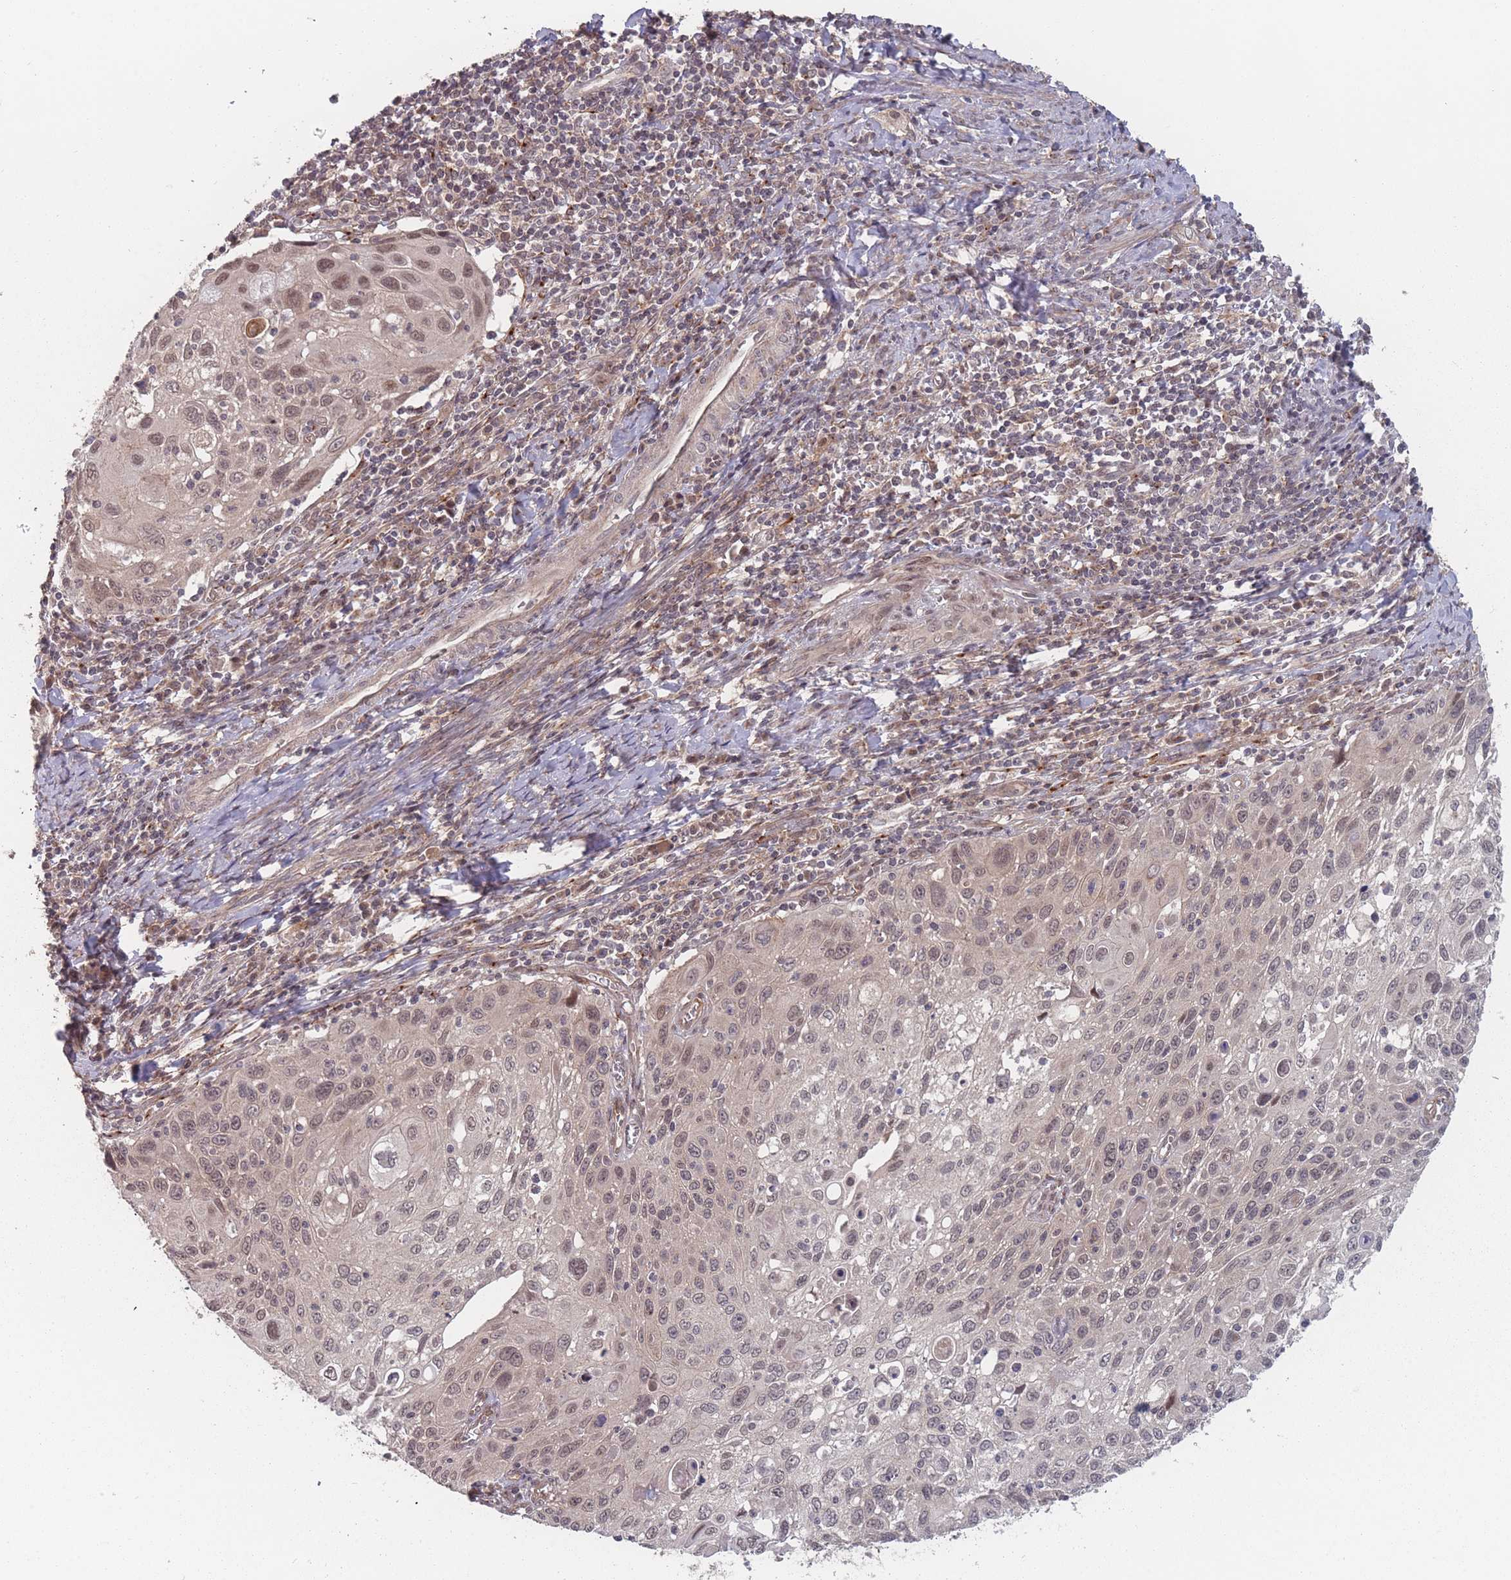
{"staining": {"intensity": "weak", "quantity": "25%-75%", "location": "nuclear"}, "tissue": "cervical cancer", "cell_type": "Tumor cells", "image_type": "cancer", "snomed": [{"axis": "morphology", "description": "Squamous cell carcinoma, NOS"}, {"axis": "topography", "description": "Cervix"}], "caption": "Immunohistochemical staining of human squamous cell carcinoma (cervical) exhibits weak nuclear protein positivity in about 25%-75% of tumor cells.", "gene": "CNTRL", "patient": {"sex": "female", "age": 70}}